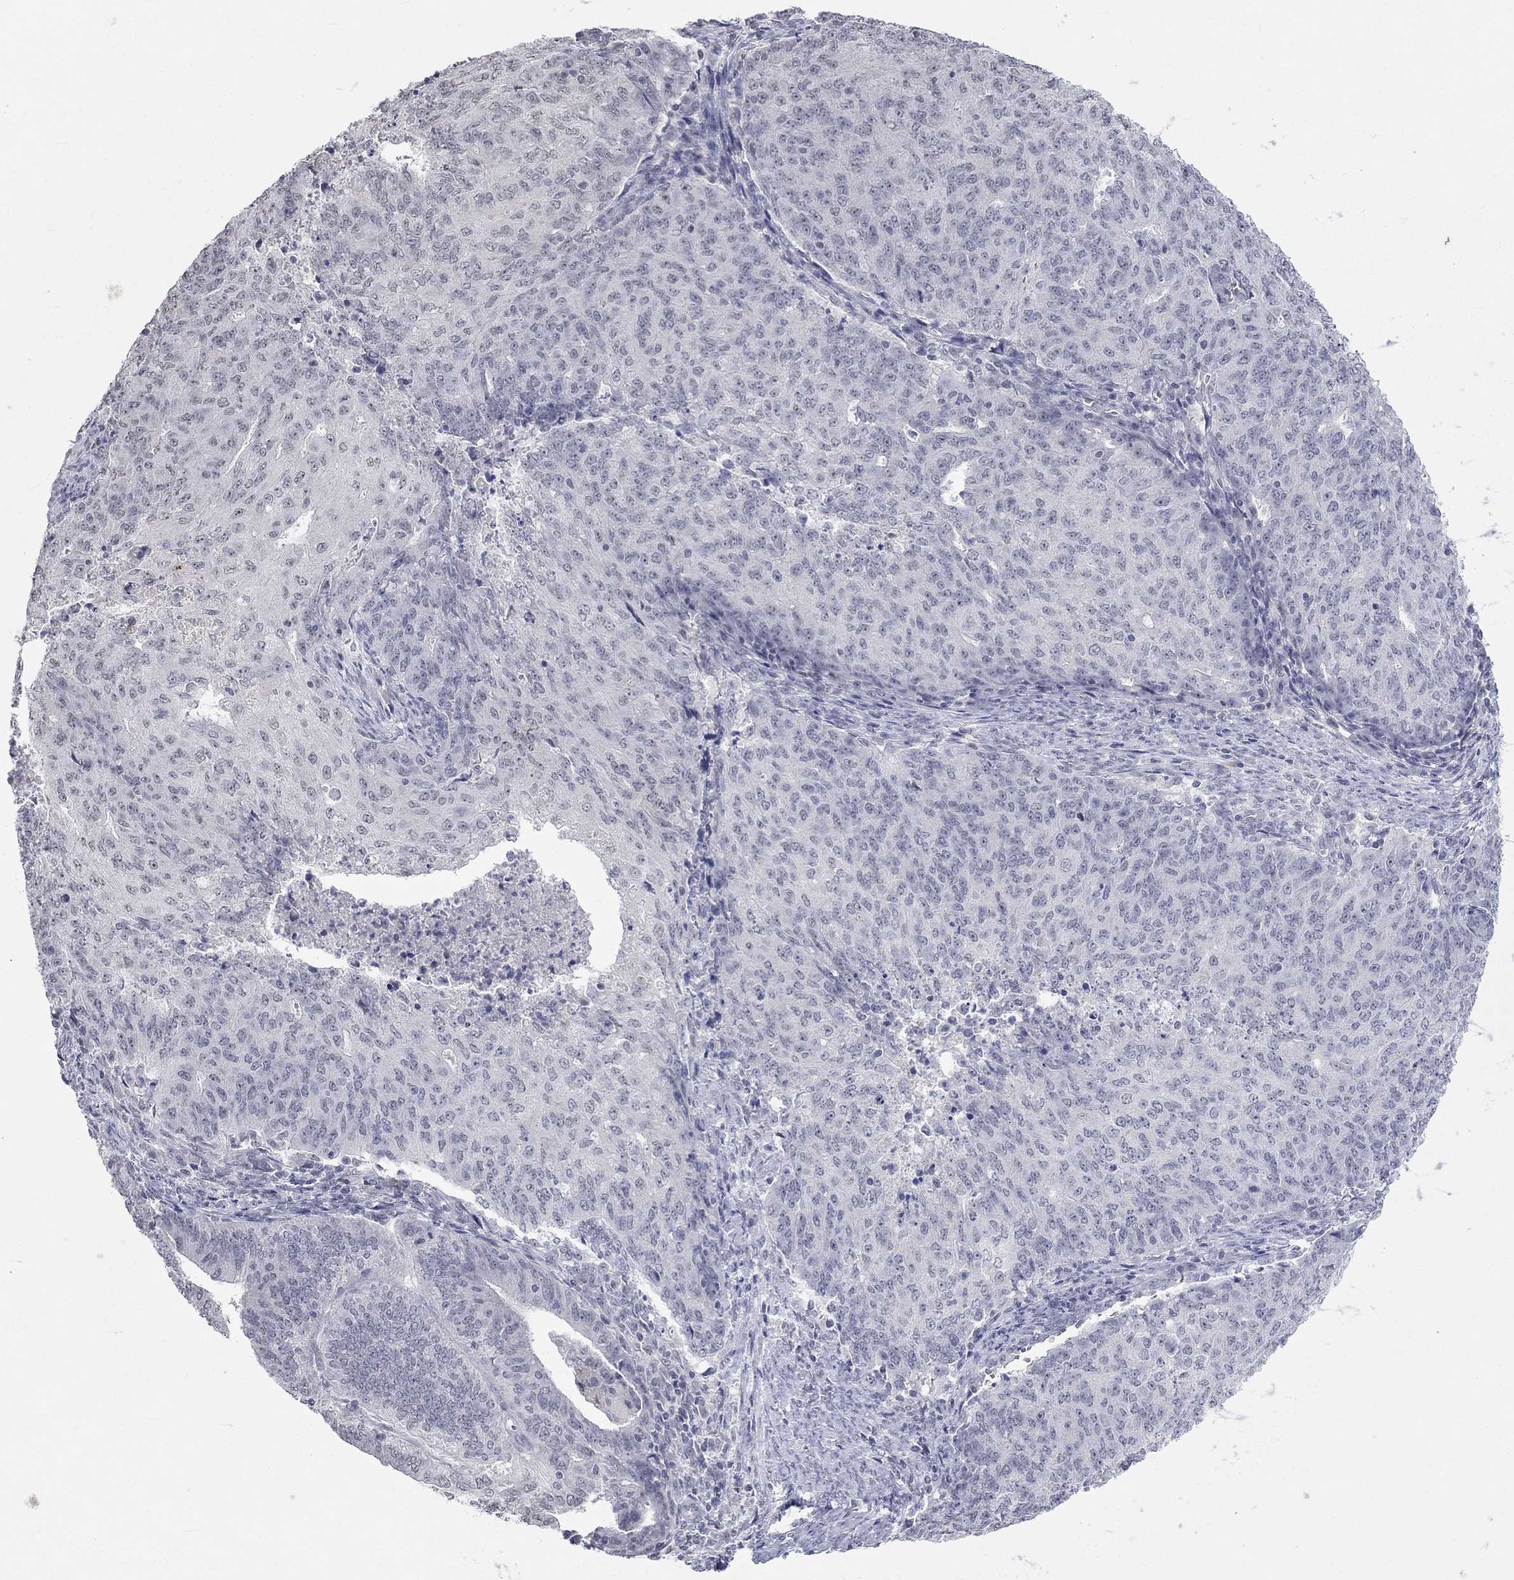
{"staining": {"intensity": "negative", "quantity": "none", "location": "none"}, "tissue": "endometrial cancer", "cell_type": "Tumor cells", "image_type": "cancer", "snomed": [{"axis": "morphology", "description": "Adenocarcinoma, NOS"}, {"axis": "topography", "description": "Endometrium"}], "caption": "Tumor cells show no significant protein positivity in endometrial adenocarcinoma.", "gene": "TMEM143", "patient": {"sex": "female", "age": 82}}